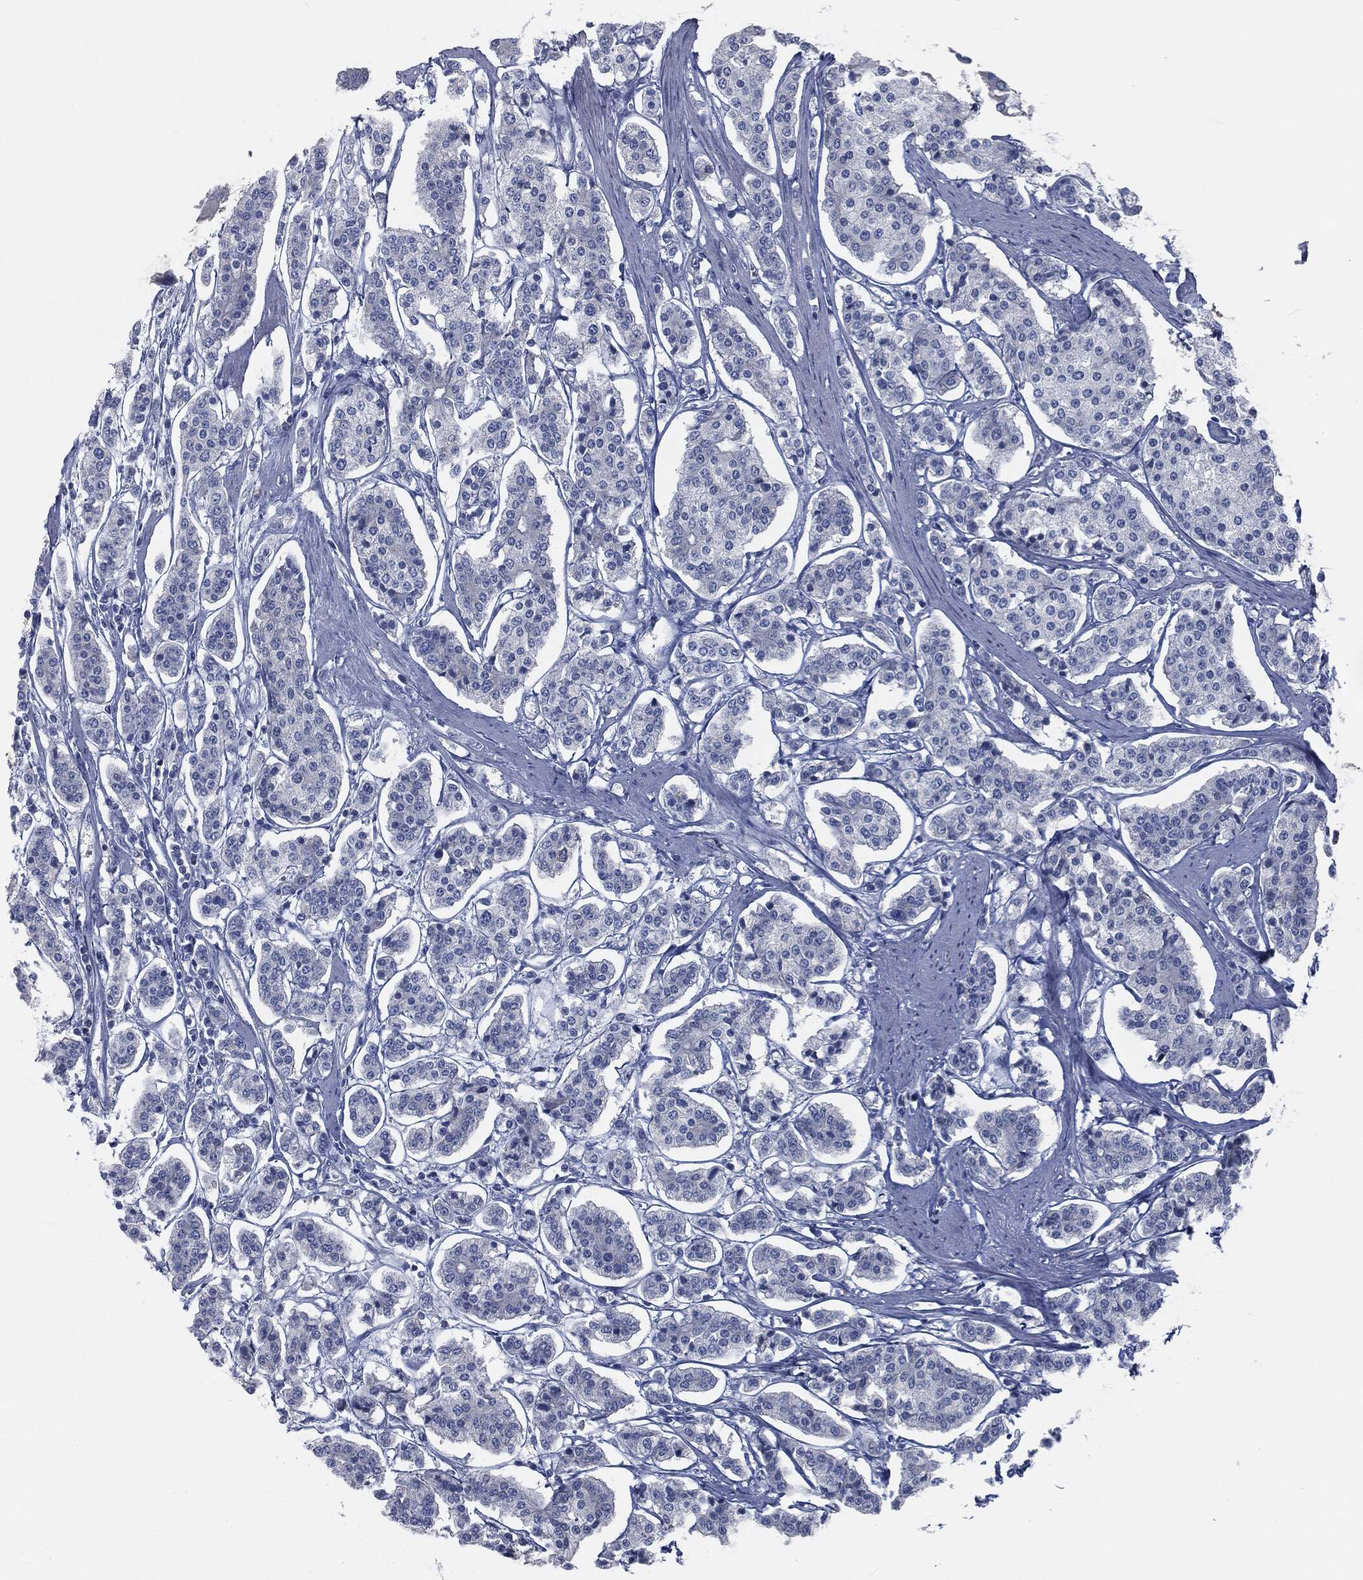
{"staining": {"intensity": "negative", "quantity": "none", "location": "none"}, "tissue": "carcinoid", "cell_type": "Tumor cells", "image_type": "cancer", "snomed": [{"axis": "morphology", "description": "Carcinoid, malignant, NOS"}, {"axis": "topography", "description": "Small intestine"}], "caption": "Immunohistochemistry (IHC) histopathology image of carcinoid stained for a protein (brown), which exhibits no staining in tumor cells. (DAB immunohistochemistry (IHC) with hematoxylin counter stain).", "gene": "CAV3", "patient": {"sex": "female", "age": 65}}